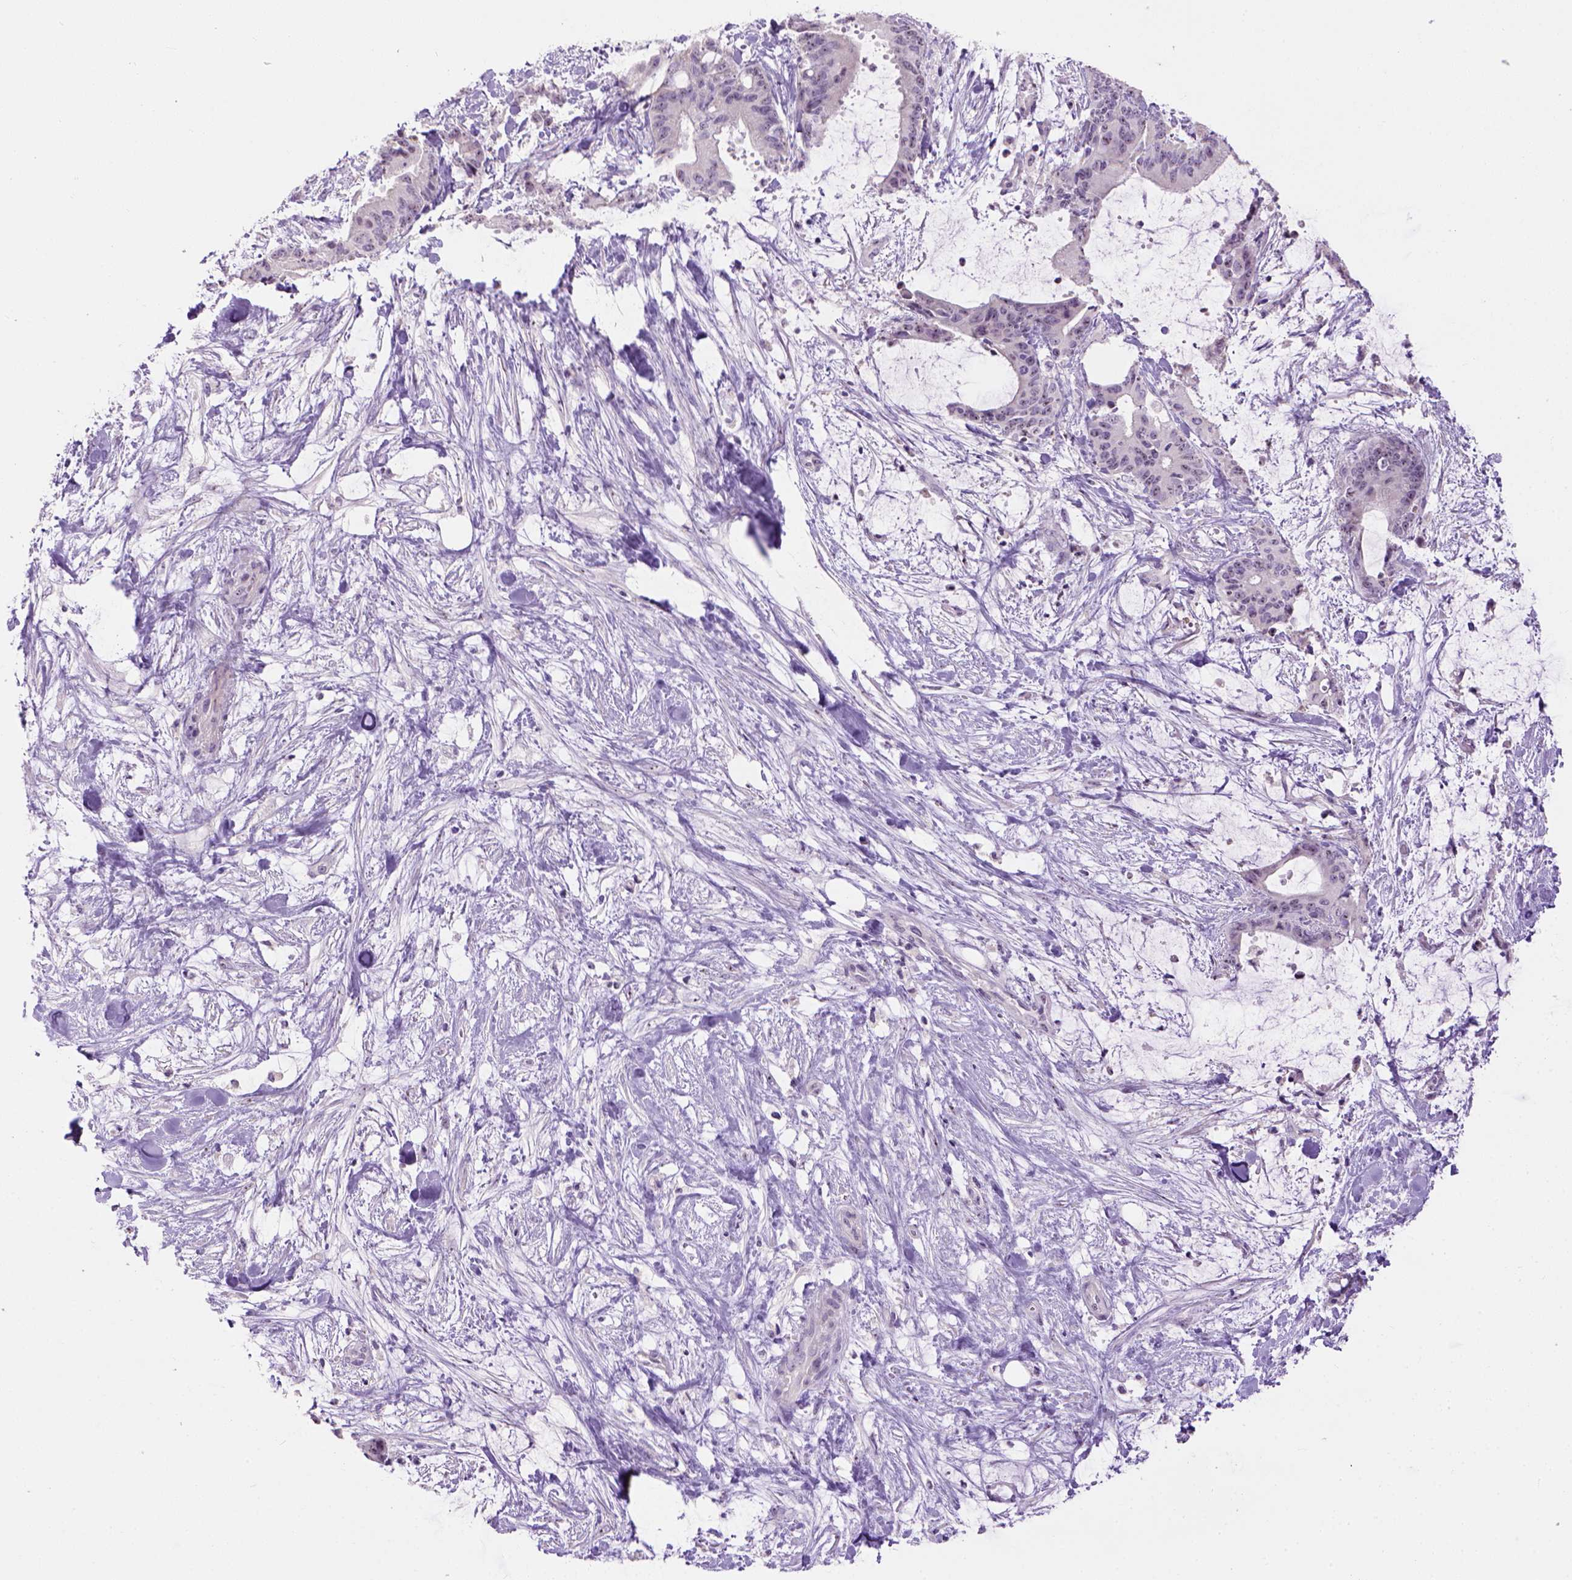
{"staining": {"intensity": "negative", "quantity": "none", "location": "none"}, "tissue": "liver cancer", "cell_type": "Tumor cells", "image_type": "cancer", "snomed": [{"axis": "morphology", "description": "Cholangiocarcinoma"}, {"axis": "topography", "description": "Liver"}], "caption": "IHC of human liver cancer (cholangiocarcinoma) reveals no expression in tumor cells.", "gene": "UTP4", "patient": {"sex": "female", "age": 73}}